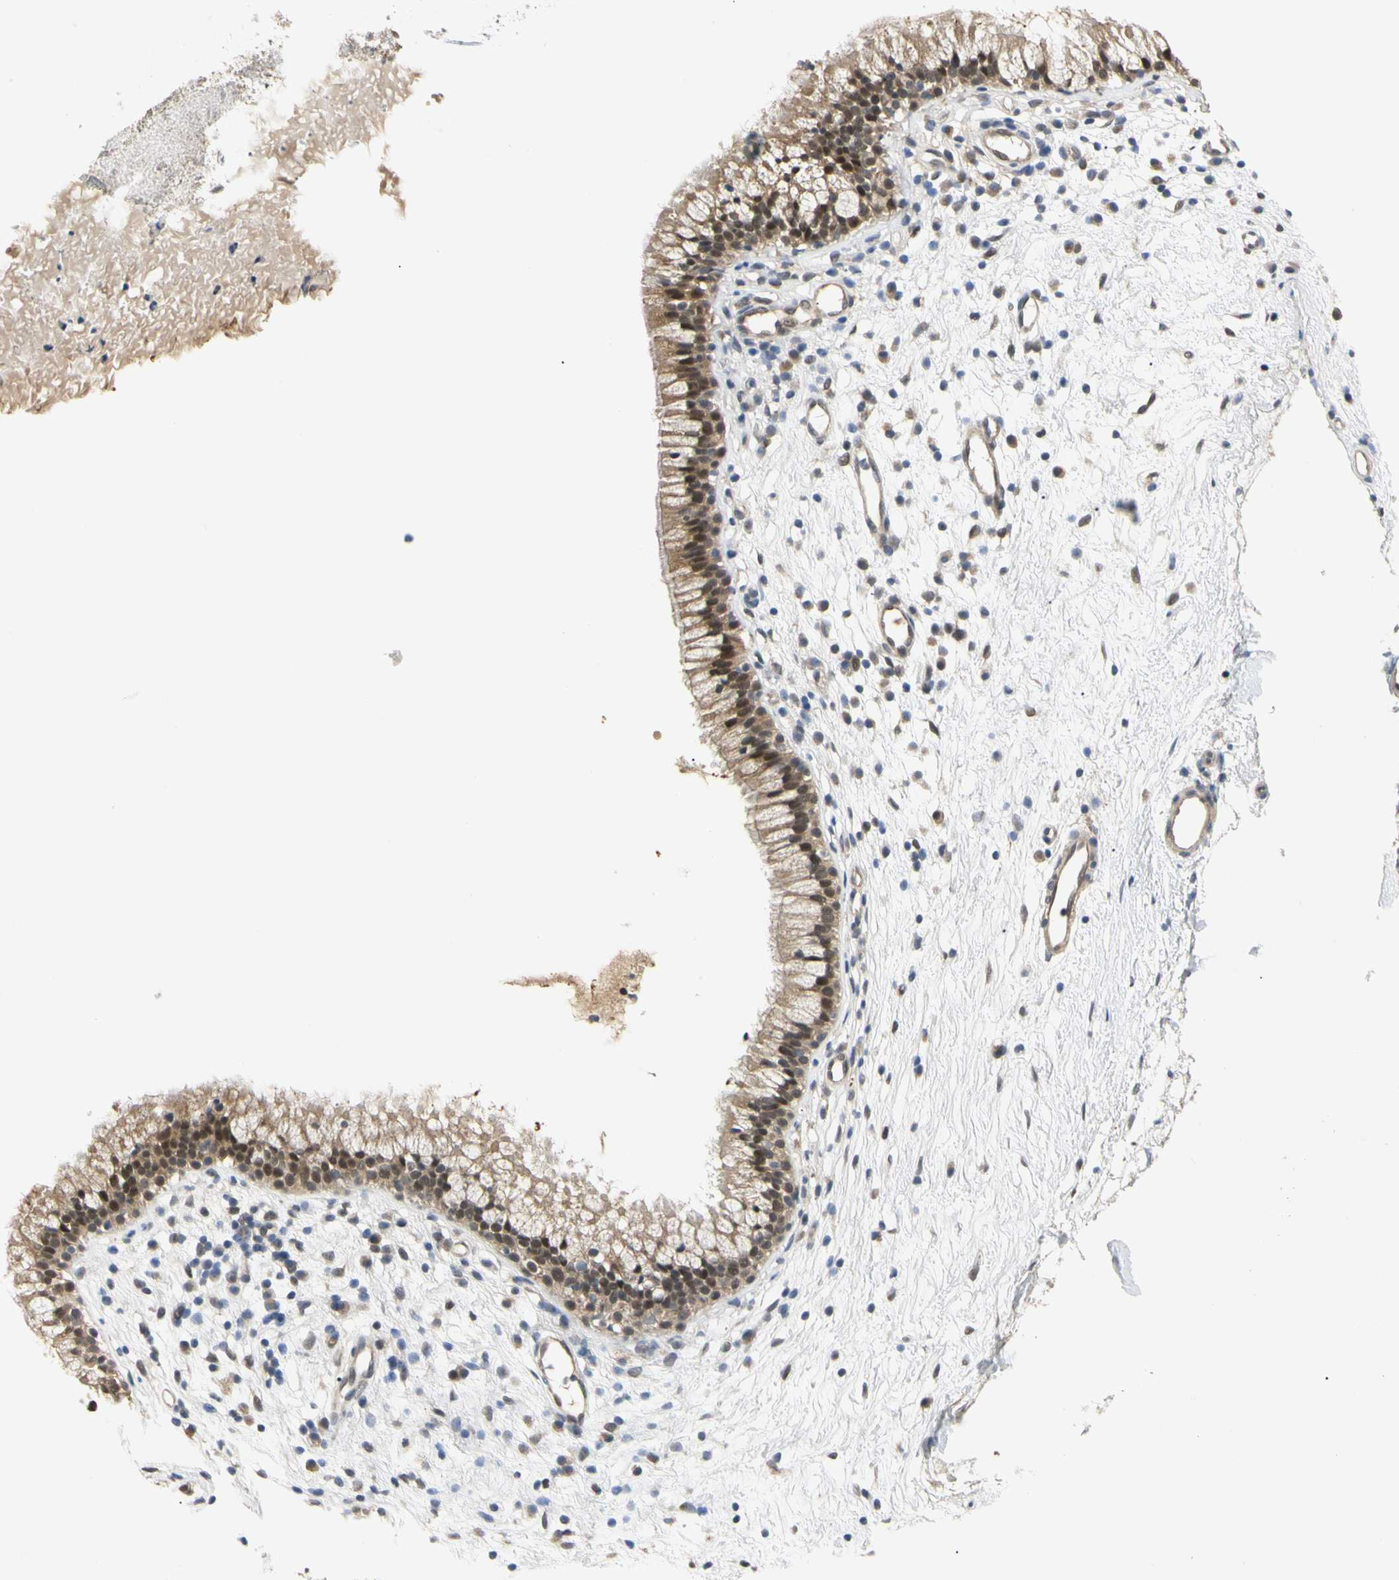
{"staining": {"intensity": "moderate", "quantity": ">75%", "location": "cytoplasmic/membranous,nuclear"}, "tissue": "nasopharynx", "cell_type": "Respiratory epithelial cells", "image_type": "normal", "snomed": [{"axis": "morphology", "description": "Normal tissue, NOS"}, {"axis": "topography", "description": "Nasopharynx"}], "caption": "This is an image of immunohistochemistry staining of unremarkable nasopharynx, which shows moderate expression in the cytoplasmic/membranous,nuclear of respiratory epithelial cells.", "gene": "UBE2Z", "patient": {"sex": "male", "age": 21}}